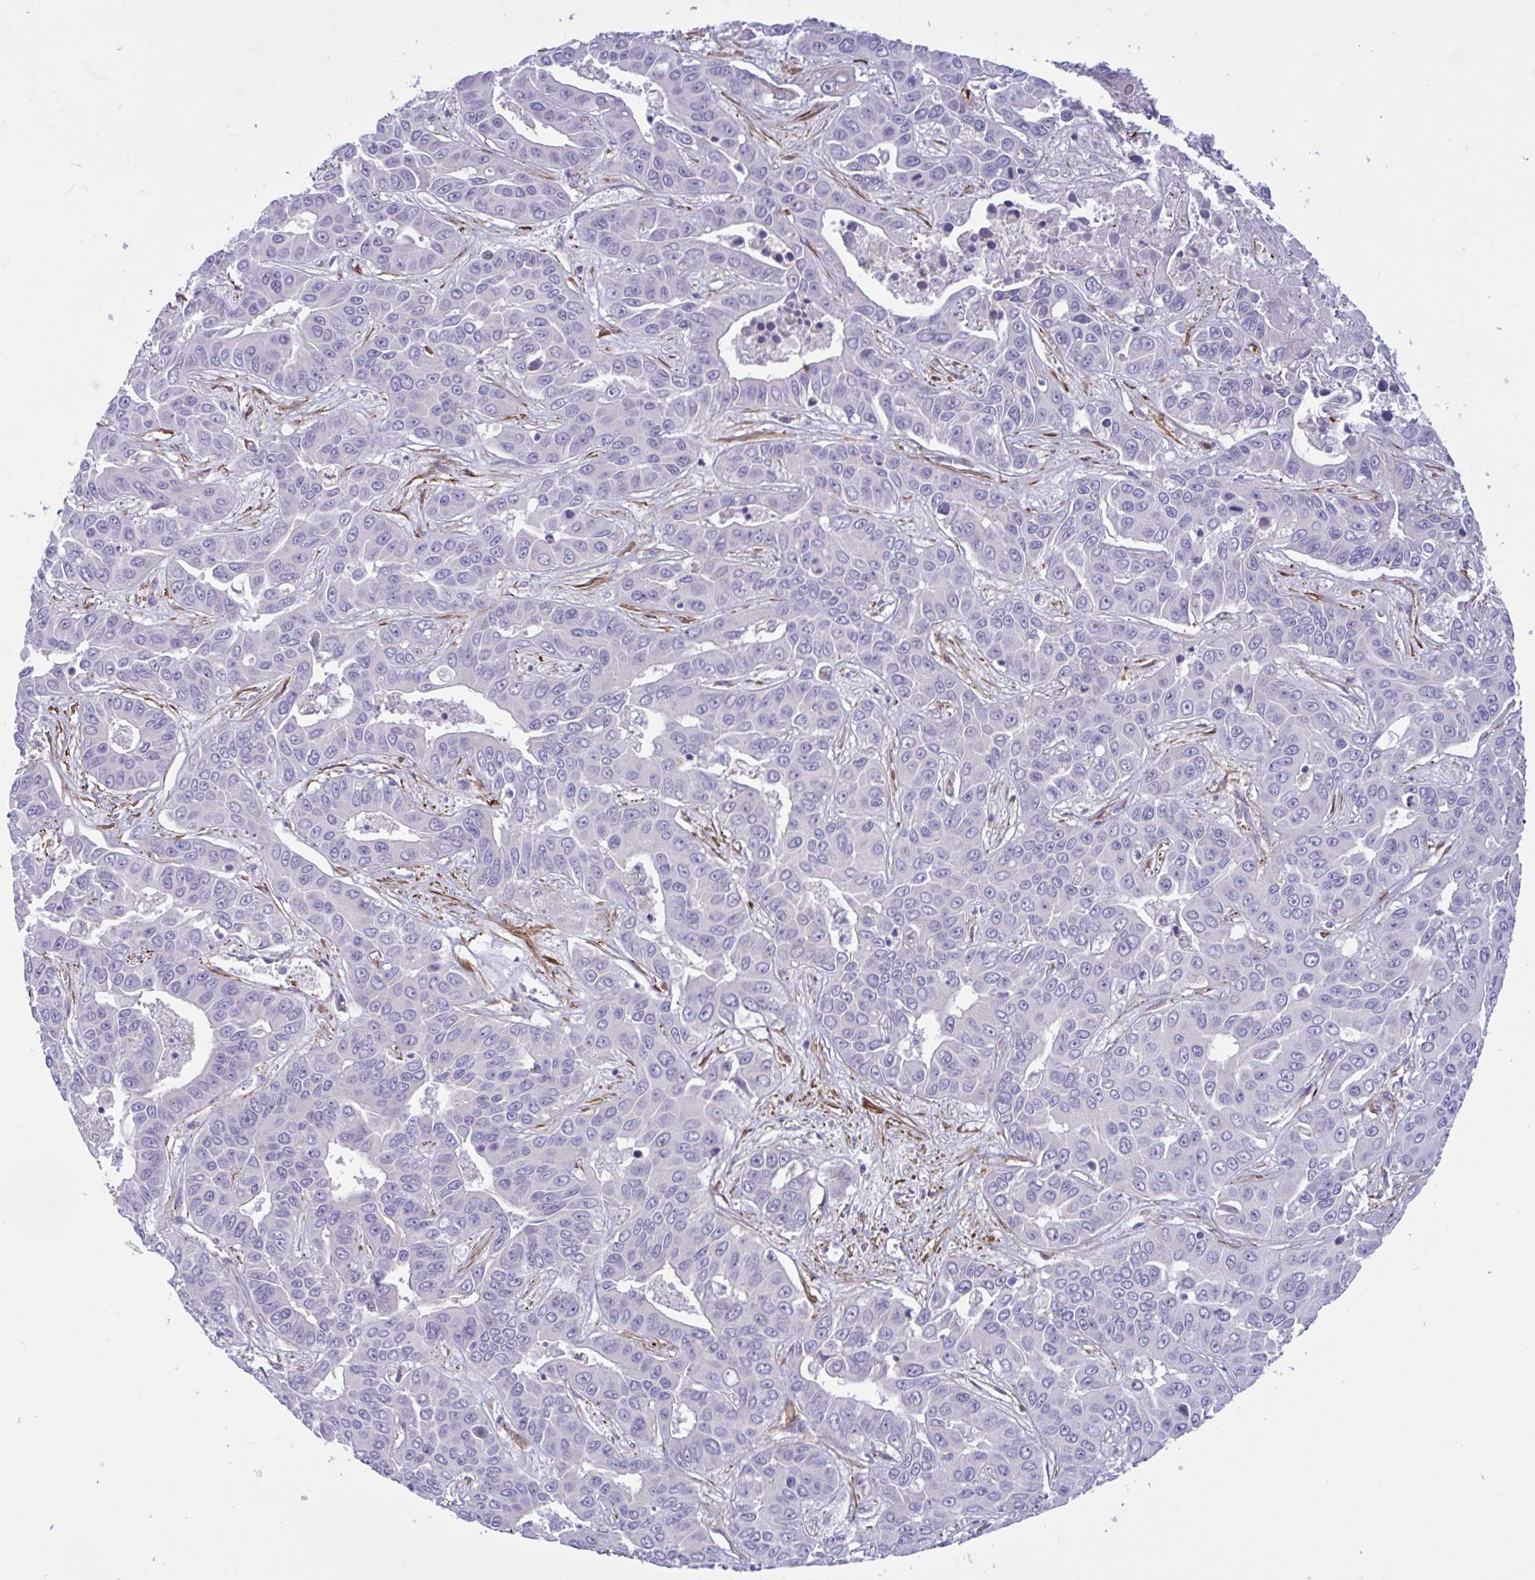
{"staining": {"intensity": "negative", "quantity": "none", "location": "none"}, "tissue": "liver cancer", "cell_type": "Tumor cells", "image_type": "cancer", "snomed": [{"axis": "morphology", "description": "Cholangiocarcinoma"}, {"axis": "topography", "description": "Liver"}], "caption": "This is an IHC histopathology image of human liver cancer (cholangiocarcinoma). There is no expression in tumor cells.", "gene": "OXLD1", "patient": {"sex": "female", "age": 52}}